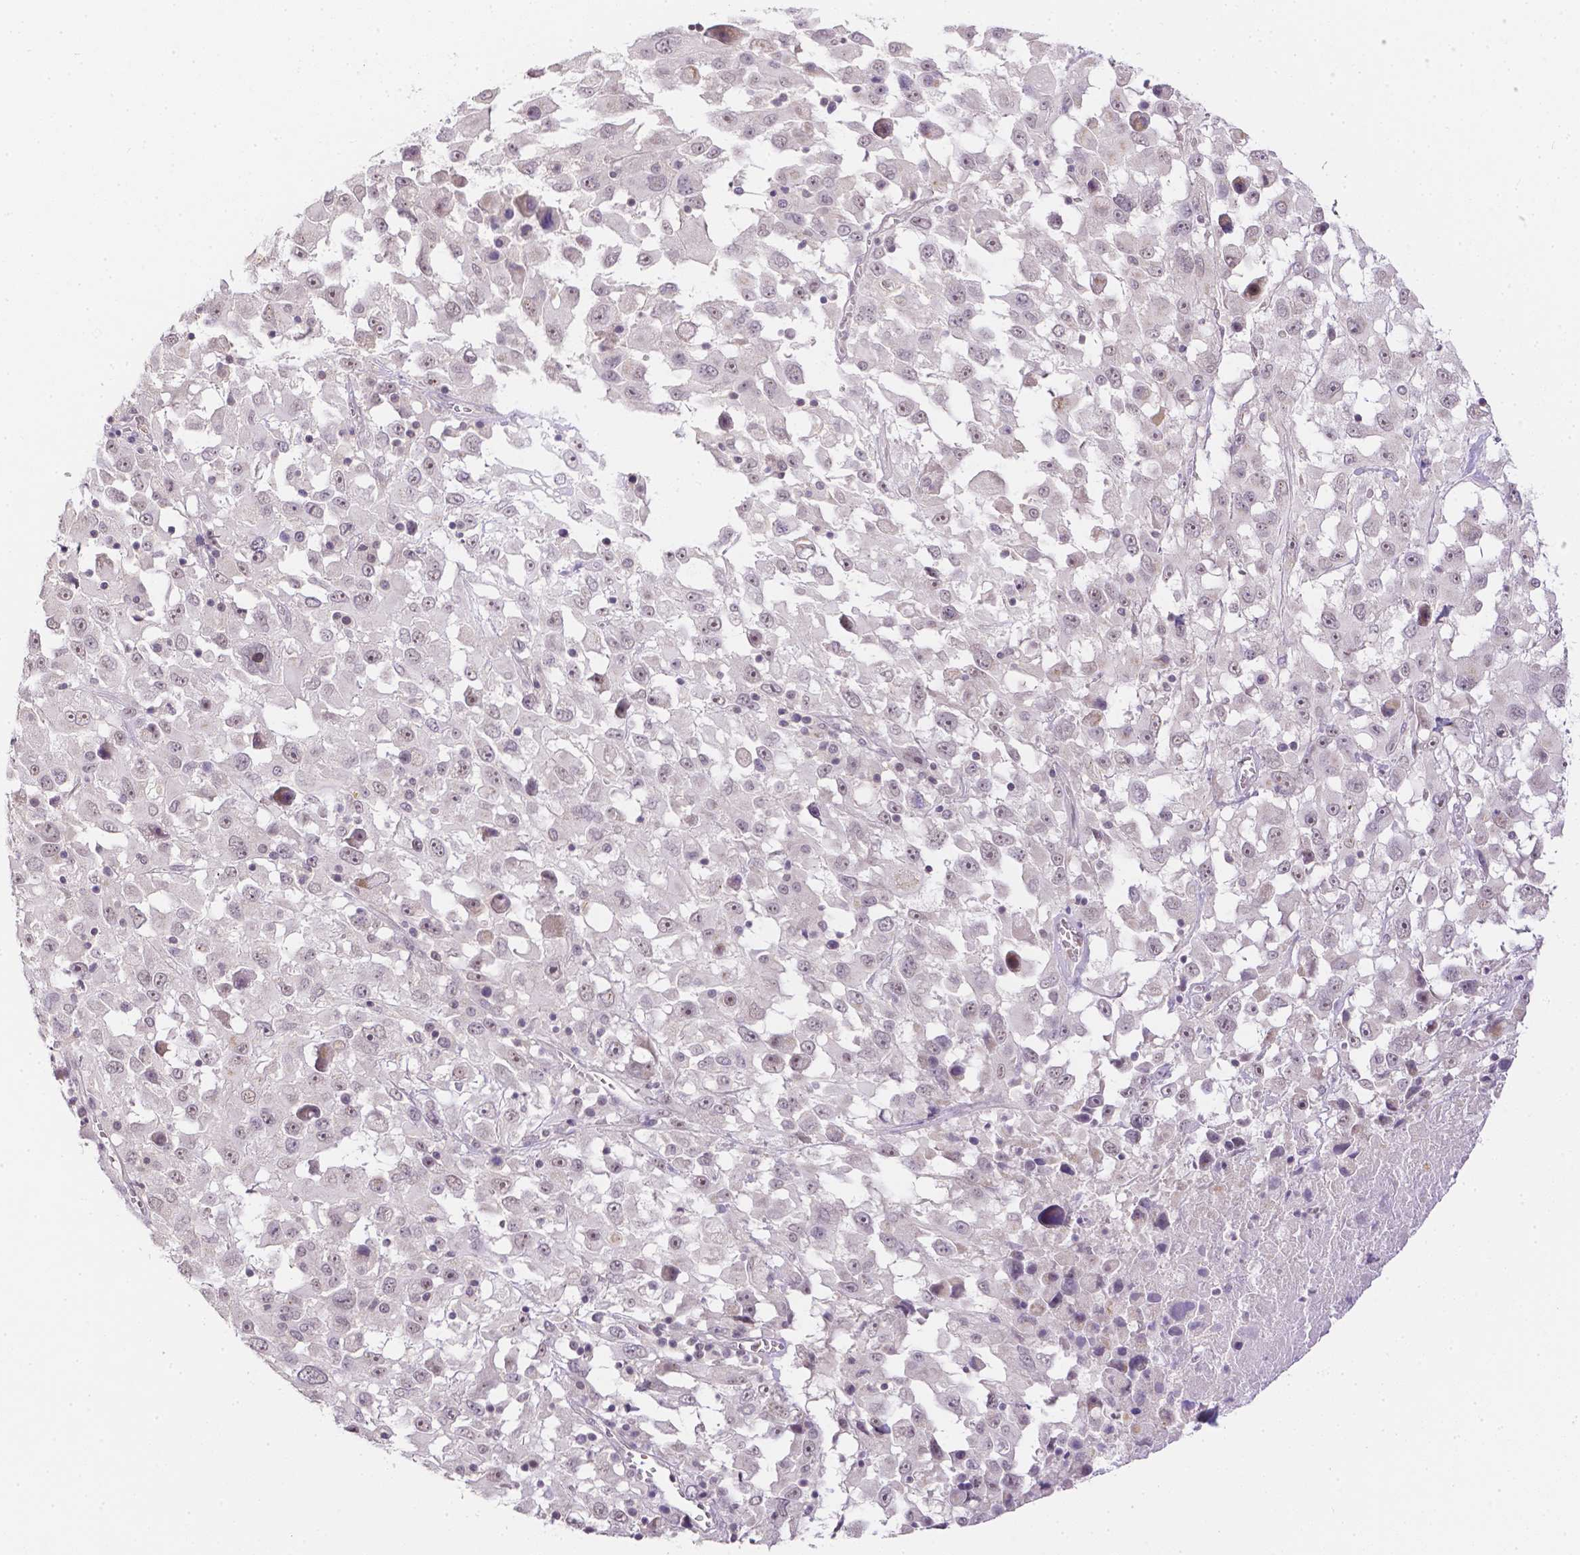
{"staining": {"intensity": "negative", "quantity": "none", "location": "none"}, "tissue": "melanoma", "cell_type": "Tumor cells", "image_type": "cancer", "snomed": [{"axis": "morphology", "description": "Malignant melanoma, Metastatic site"}, {"axis": "topography", "description": "Soft tissue"}], "caption": "Immunohistochemical staining of melanoma exhibits no significant staining in tumor cells.", "gene": "ZNF280B", "patient": {"sex": "male", "age": 50}}